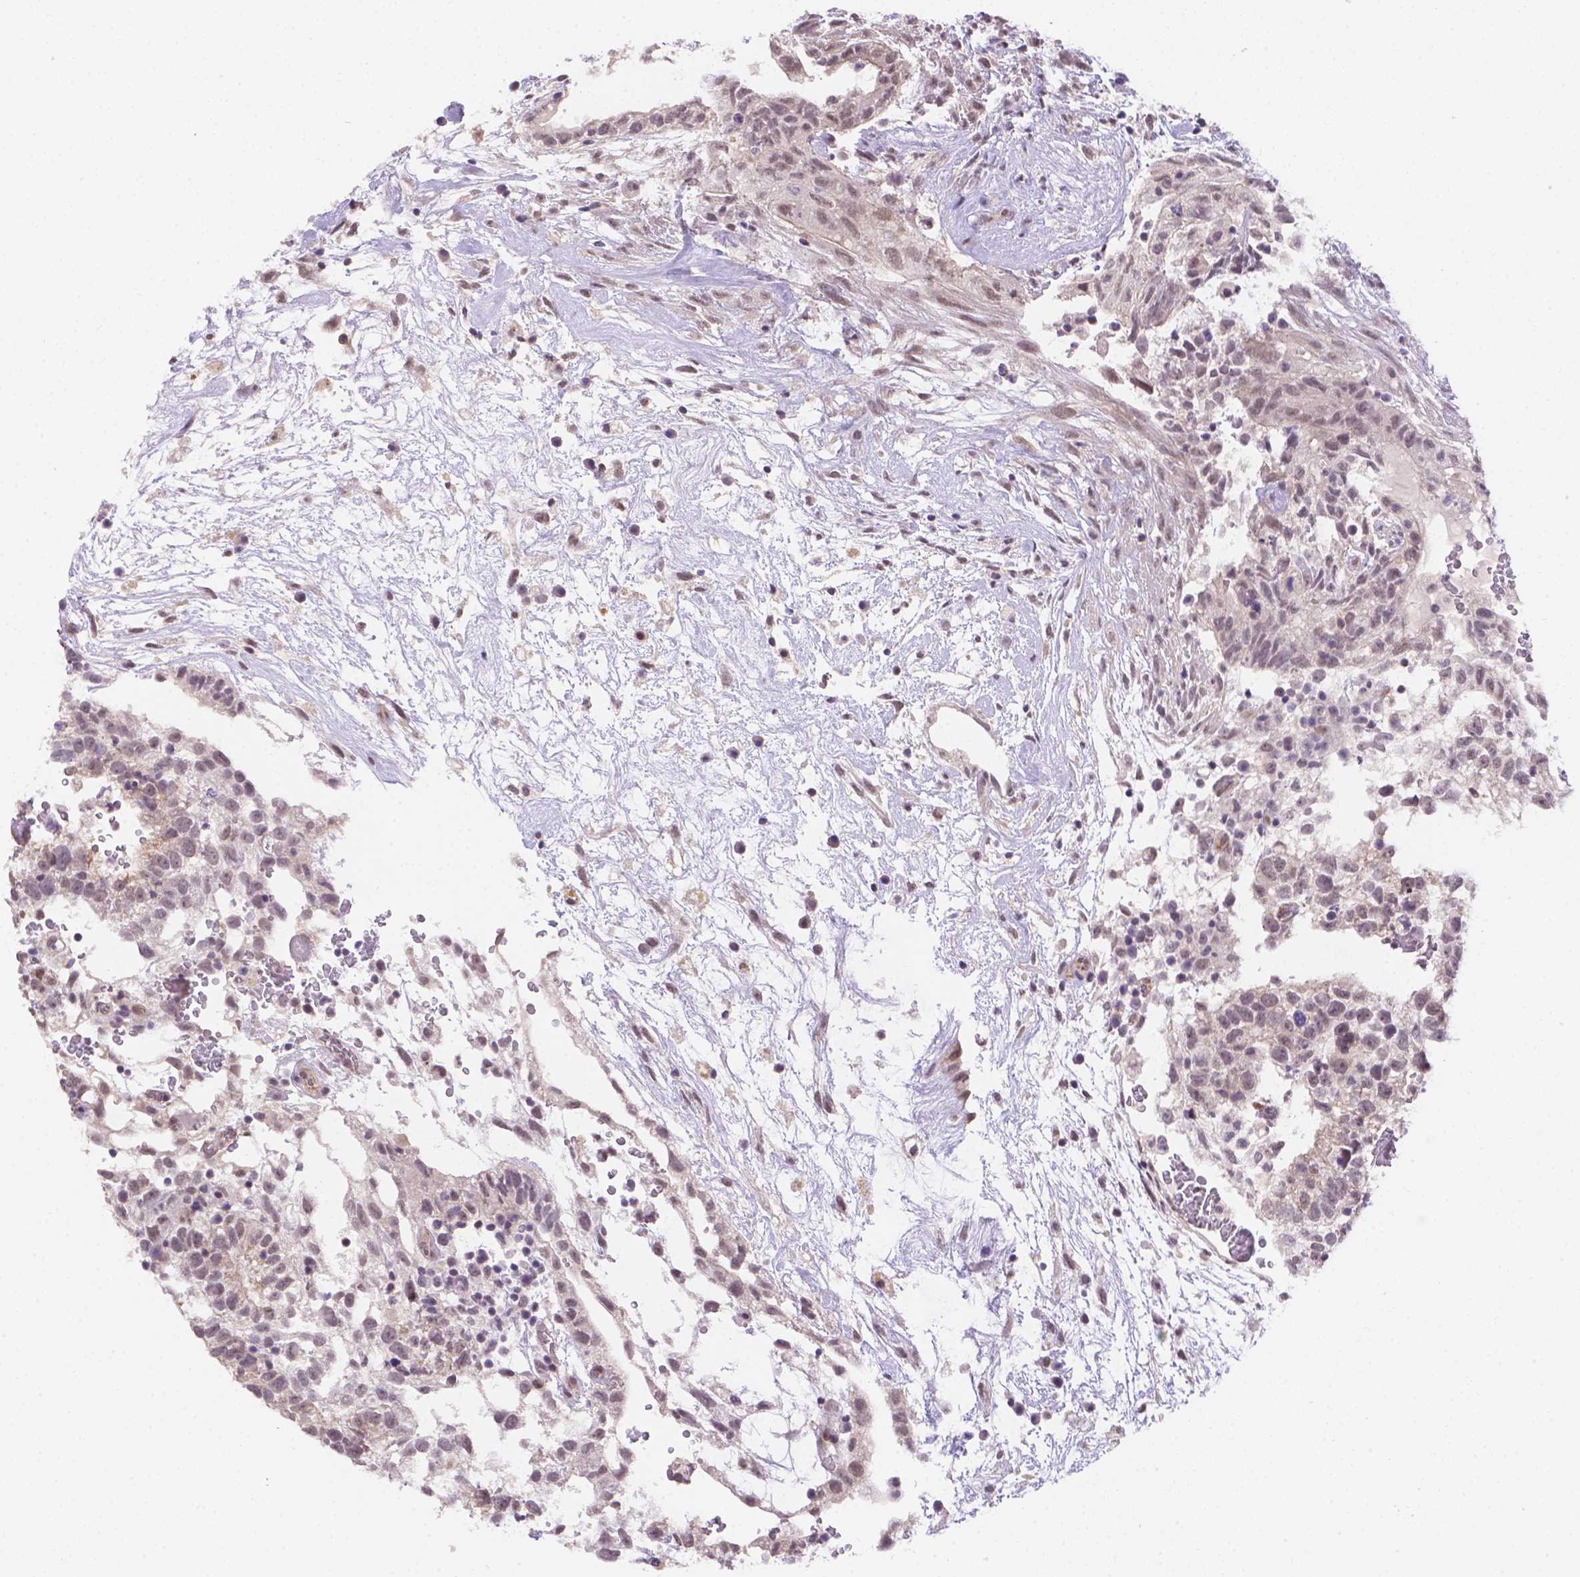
{"staining": {"intensity": "negative", "quantity": "none", "location": "none"}, "tissue": "testis cancer", "cell_type": "Tumor cells", "image_type": "cancer", "snomed": [{"axis": "morphology", "description": "Normal tissue, NOS"}, {"axis": "morphology", "description": "Carcinoma, Embryonal, NOS"}, {"axis": "topography", "description": "Testis"}], "caption": "The IHC micrograph has no significant staining in tumor cells of testis embryonal carcinoma tissue. Brightfield microscopy of immunohistochemistry (IHC) stained with DAB (brown) and hematoxylin (blue), captured at high magnification.", "gene": "NXPE2", "patient": {"sex": "male", "age": 32}}